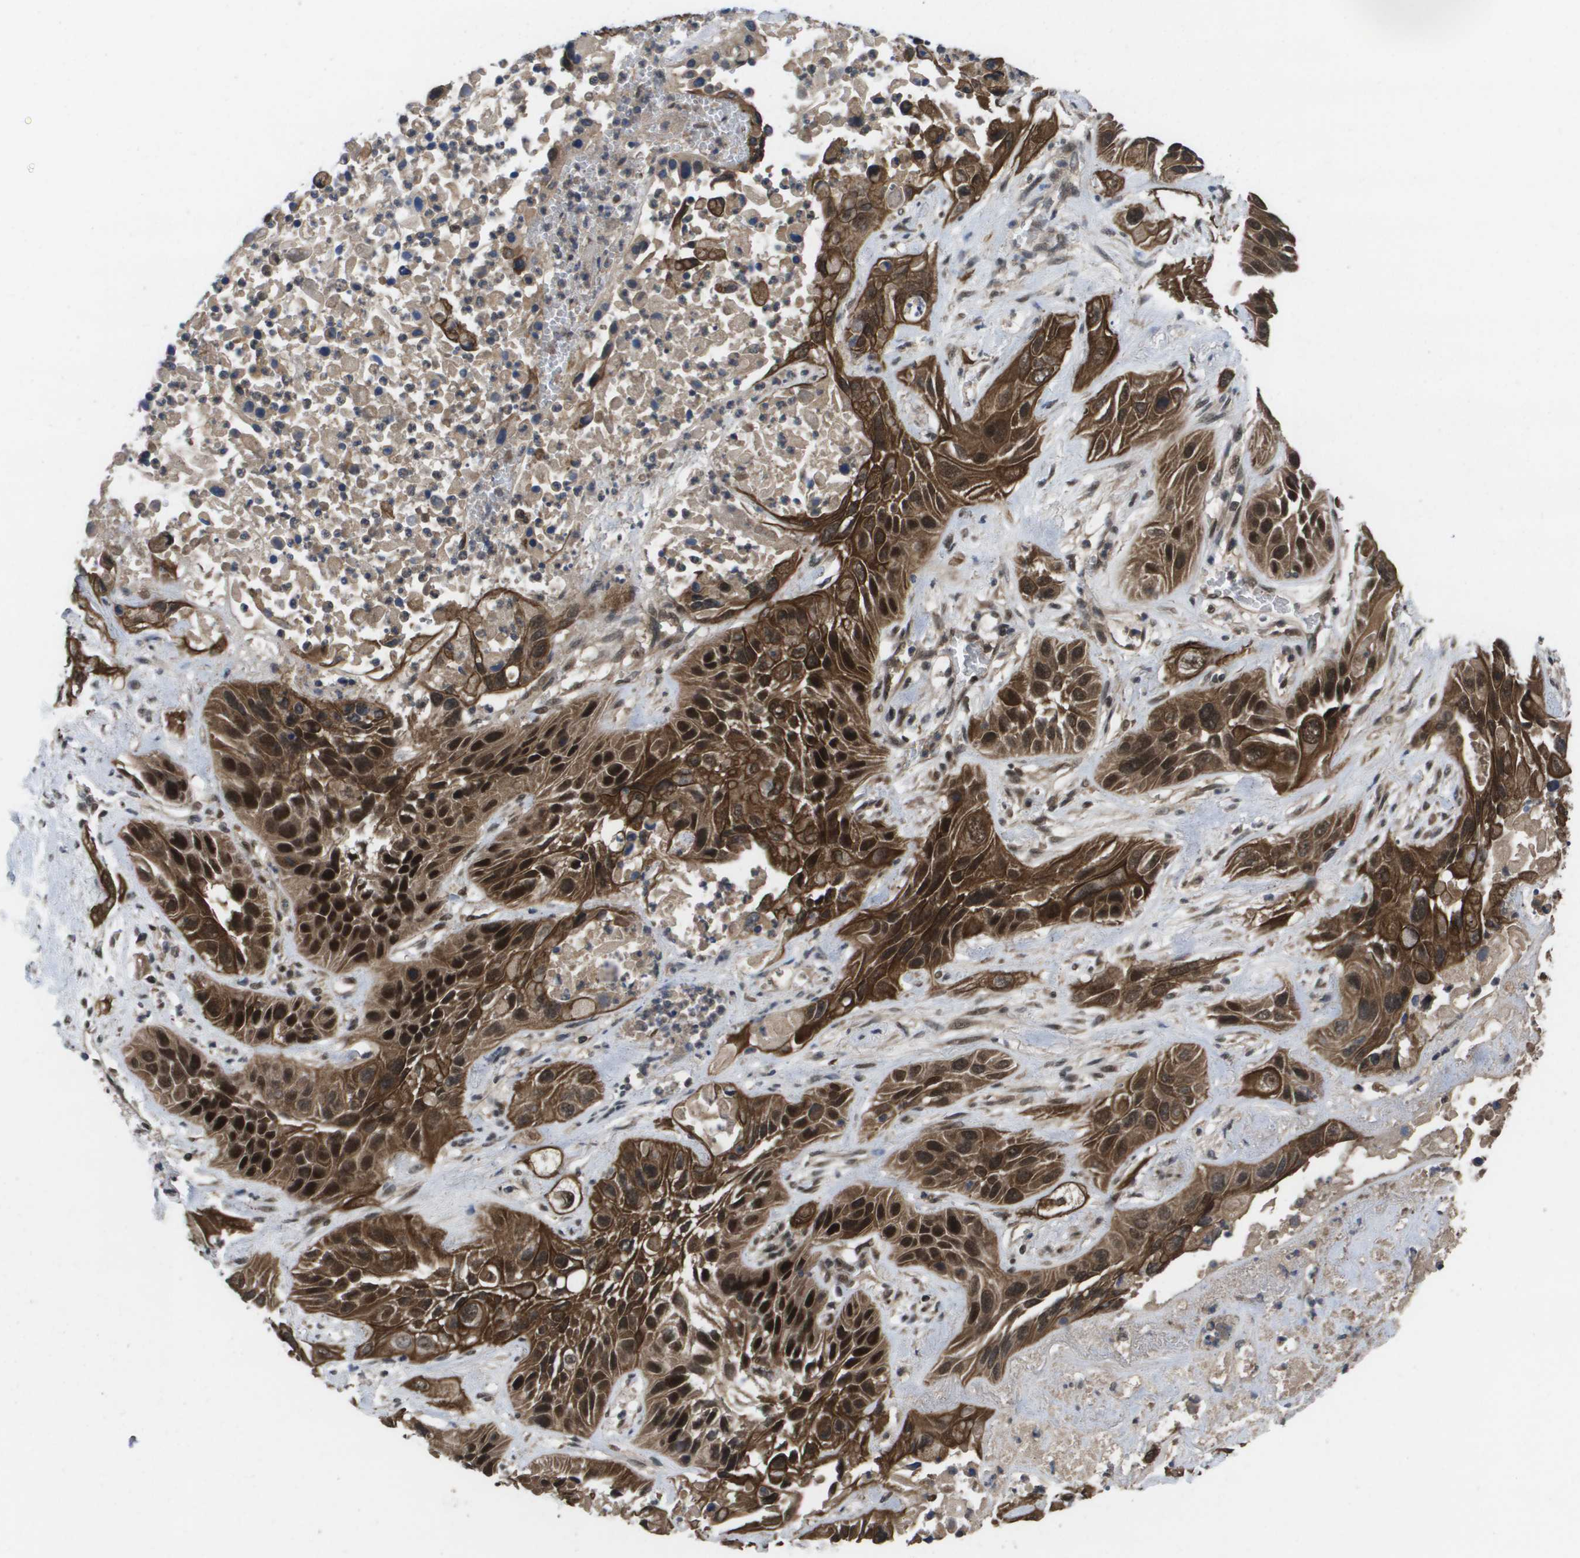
{"staining": {"intensity": "strong", "quantity": ">75%", "location": "cytoplasmic/membranous,nuclear"}, "tissue": "lung cancer", "cell_type": "Tumor cells", "image_type": "cancer", "snomed": [{"axis": "morphology", "description": "Squamous cell carcinoma, NOS"}, {"axis": "topography", "description": "Lung"}], "caption": "IHC (DAB) staining of squamous cell carcinoma (lung) exhibits strong cytoplasmic/membranous and nuclear protein staining in about >75% of tumor cells.", "gene": "AMBRA1", "patient": {"sex": "female", "age": 76}}